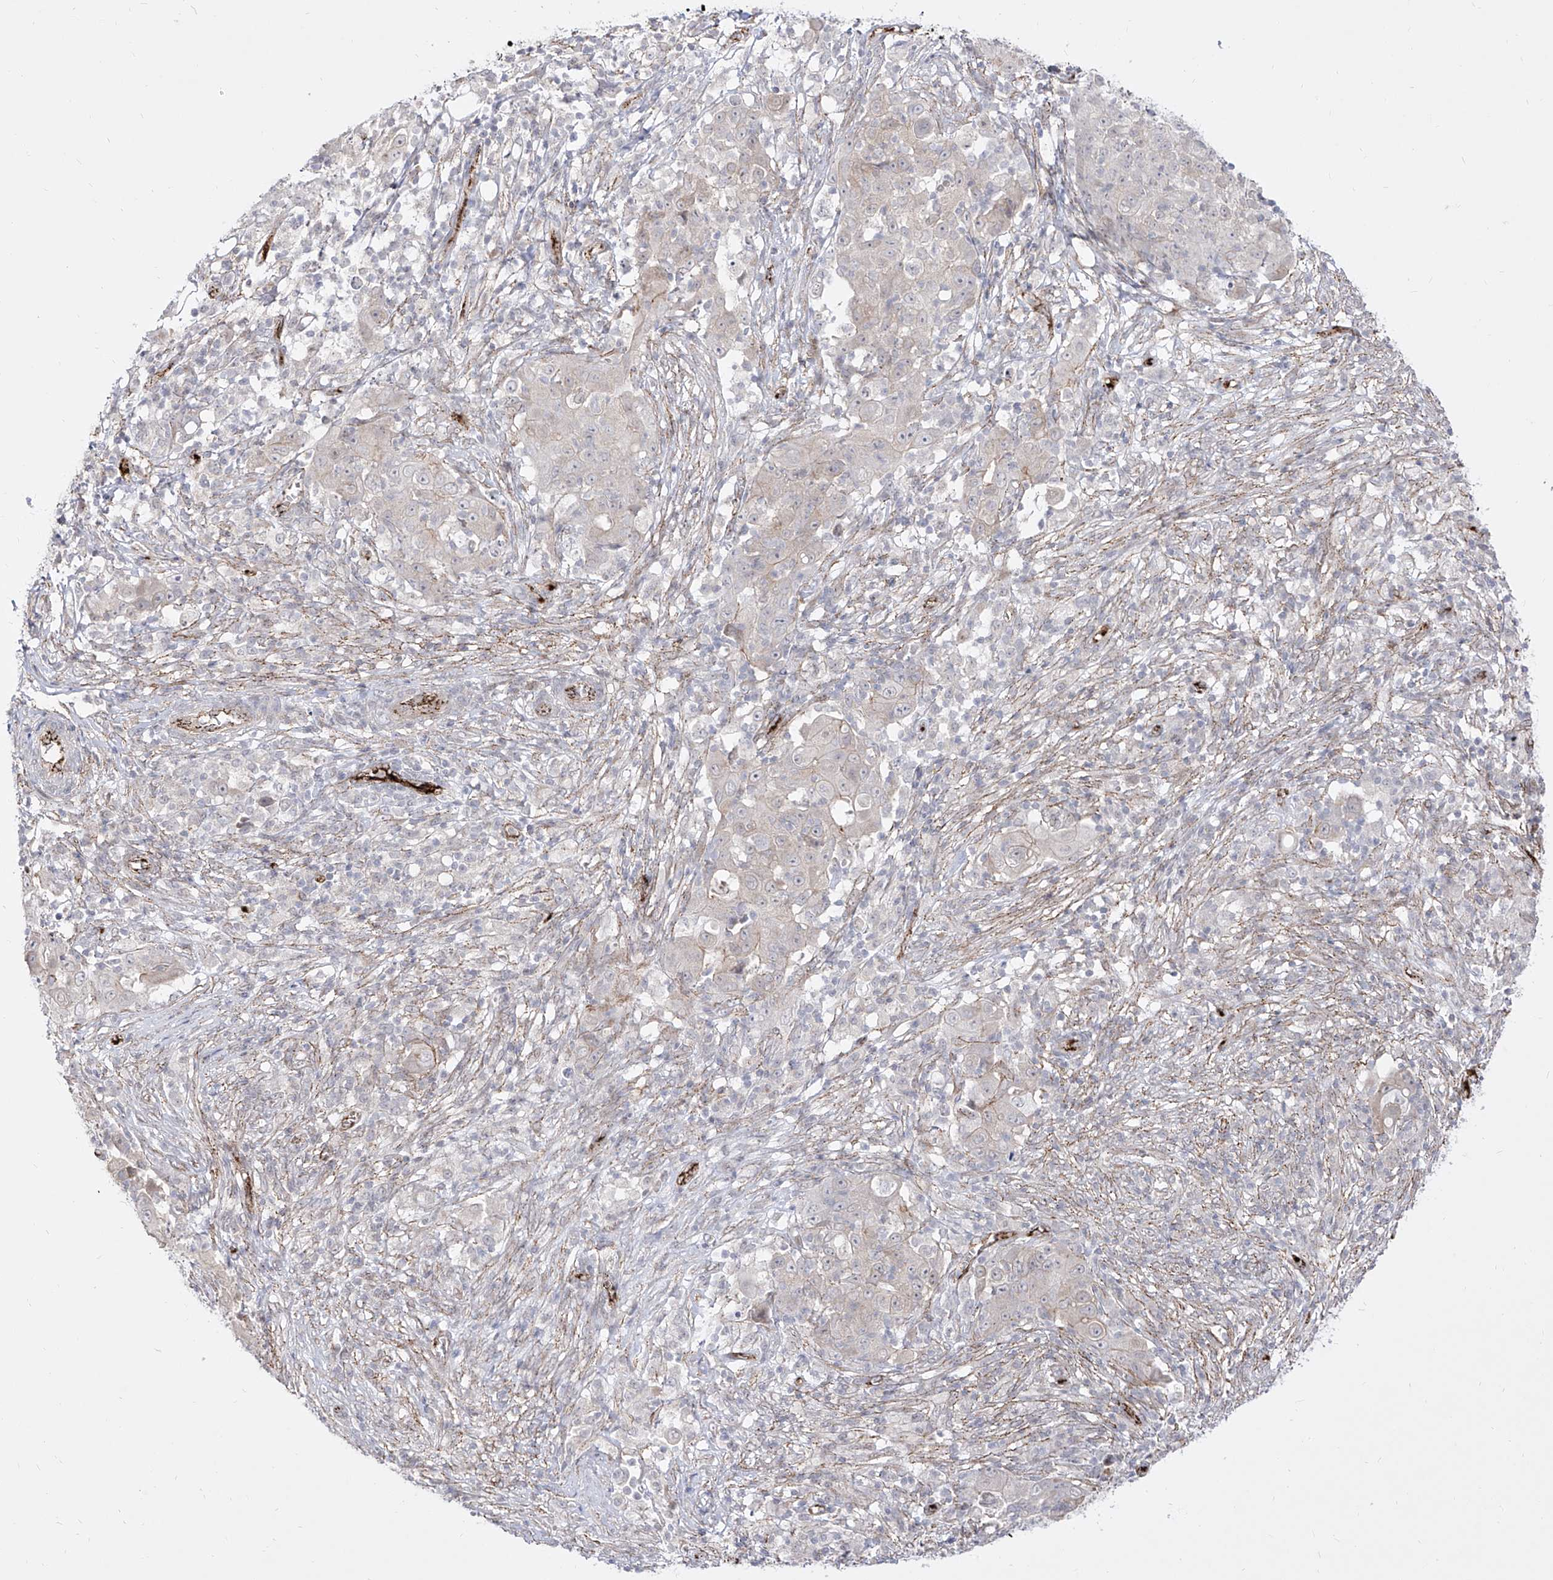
{"staining": {"intensity": "negative", "quantity": "none", "location": "none"}, "tissue": "ovarian cancer", "cell_type": "Tumor cells", "image_type": "cancer", "snomed": [{"axis": "morphology", "description": "Carcinoma, endometroid"}, {"axis": "topography", "description": "Ovary"}], "caption": "Tumor cells are negative for brown protein staining in ovarian endometroid carcinoma.", "gene": "ZGRF1", "patient": {"sex": "female", "age": 42}}